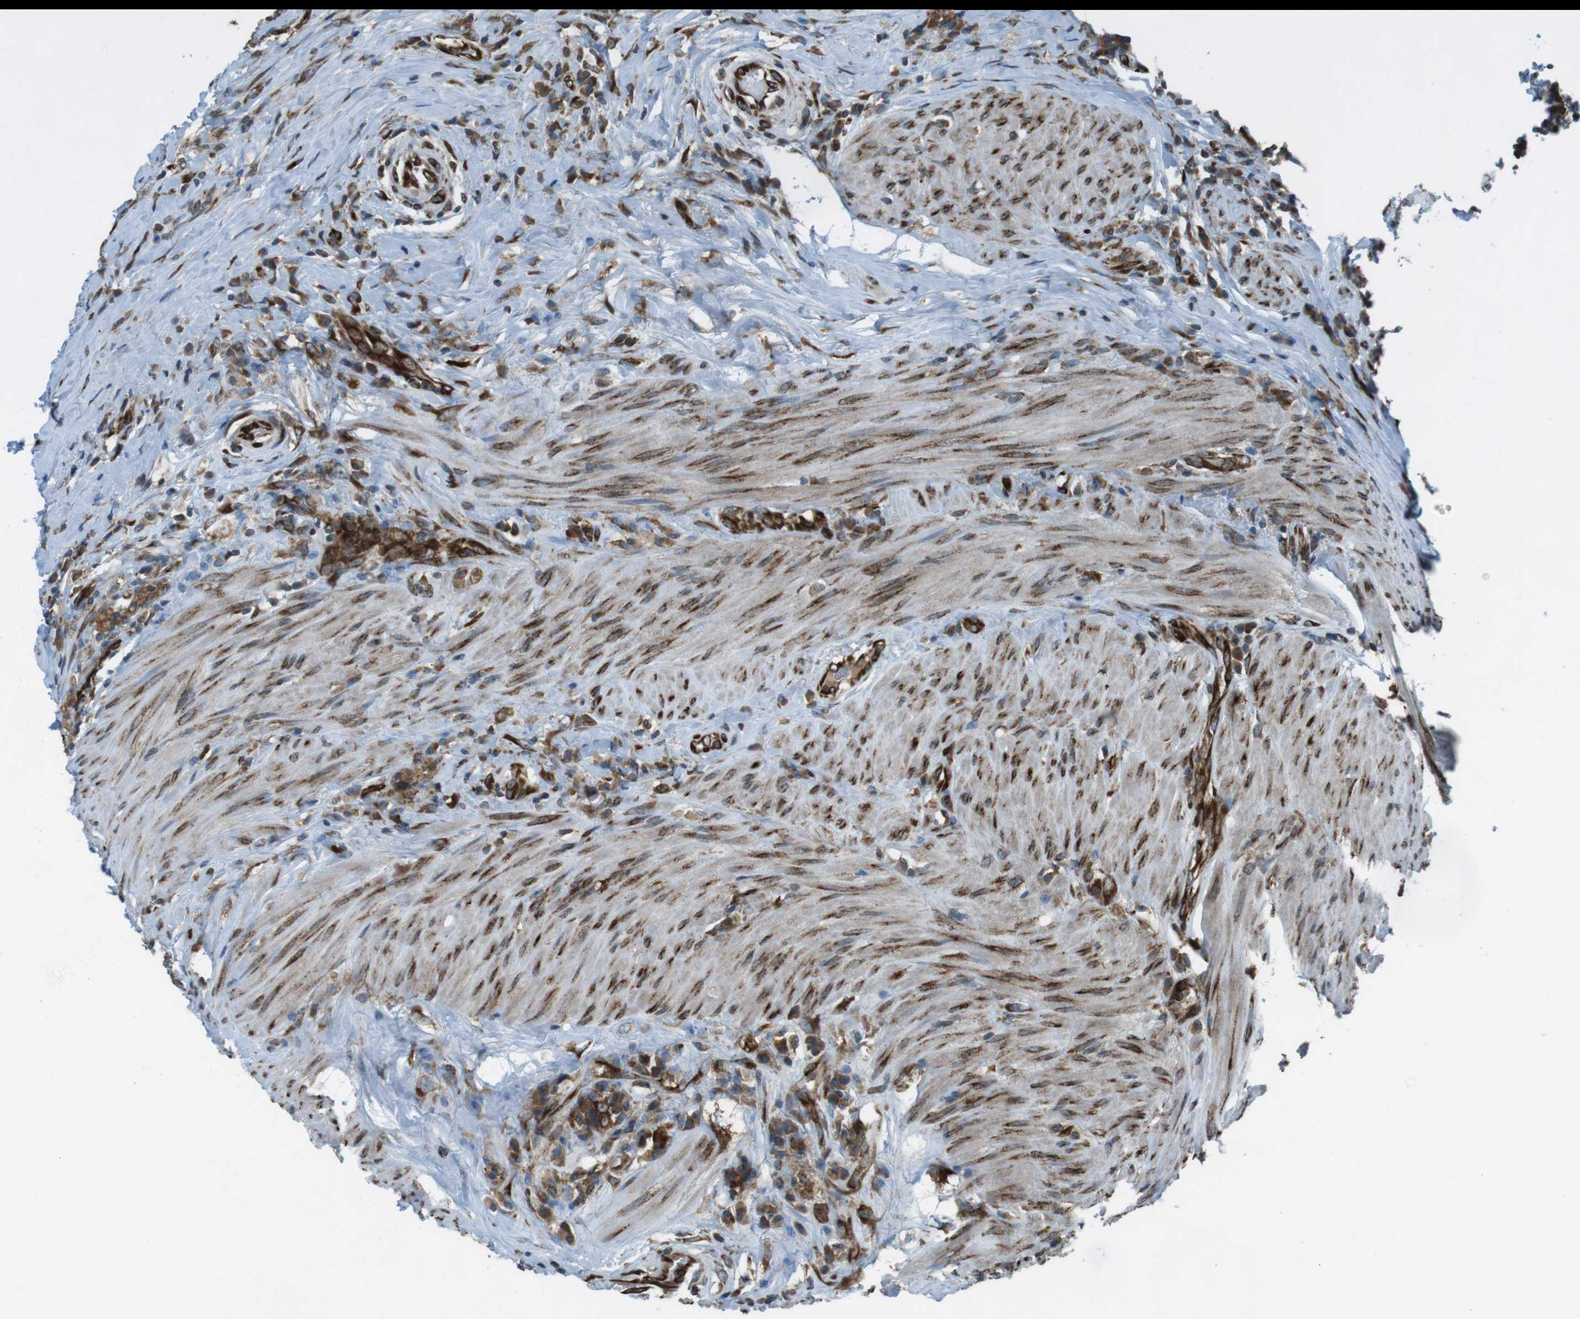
{"staining": {"intensity": "strong", "quantity": ">75%", "location": "cytoplasmic/membranous"}, "tissue": "colorectal cancer", "cell_type": "Tumor cells", "image_type": "cancer", "snomed": [{"axis": "morphology", "description": "Adenocarcinoma, NOS"}, {"axis": "topography", "description": "Rectum"}], "caption": "Protein analysis of colorectal cancer (adenocarcinoma) tissue shows strong cytoplasmic/membranous expression in approximately >75% of tumor cells. The staining is performed using DAB (3,3'-diaminobenzidine) brown chromogen to label protein expression. The nuclei are counter-stained blue using hematoxylin.", "gene": "KTN1", "patient": {"sex": "male", "age": 72}}